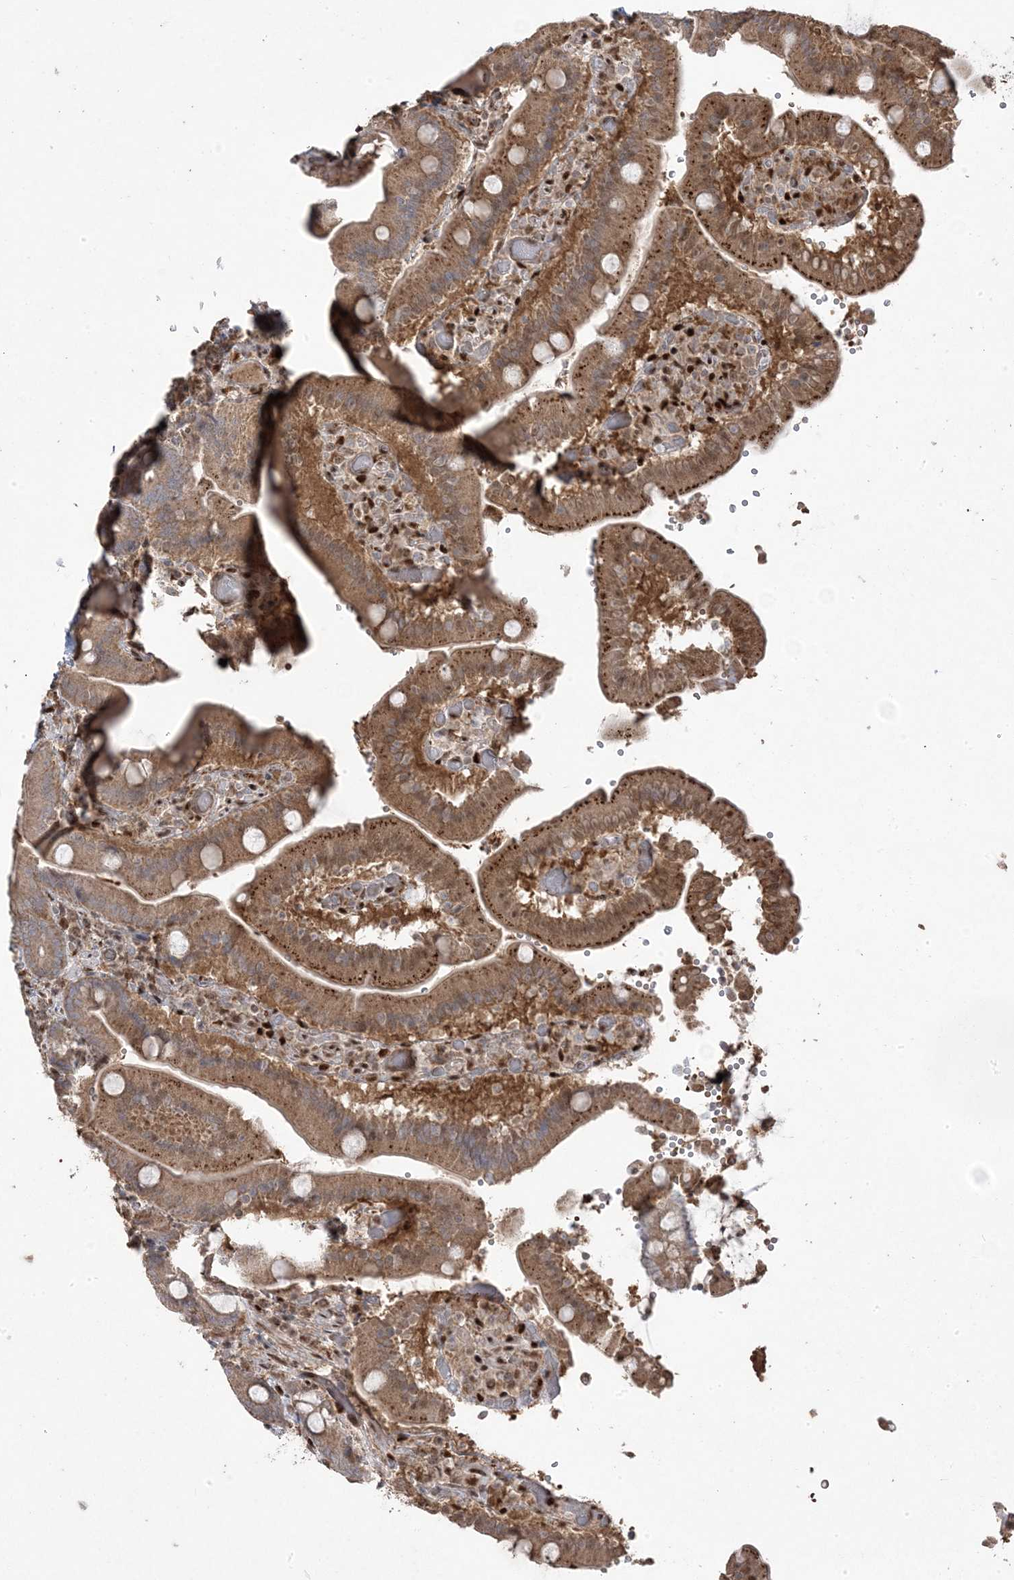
{"staining": {"intensity": "moderate", "quantity": ">75%", "location": "cytoplasmic/membranous"}, "tissue": "duodenum", "cell_type": "Glandular cells", "image_type": "normal", "snomed": [{"axis": "morphology", "description": "Normal tissue, NOS"}, {"axis": "topography", "description": "Duodenum"}], "caption": "The image demonstrates immunohistochemical staining of unremarkable duodenum. There is moderate cytoplasmic/membranous expression is identified in approximately >75% of glandular cells. (Stains: DAB in brown, nuclei in blue, Microscopy: brightfield microscopy at high magnification).", "gene": "PPOX", "patient": {"sex": "female", "age": 62}}